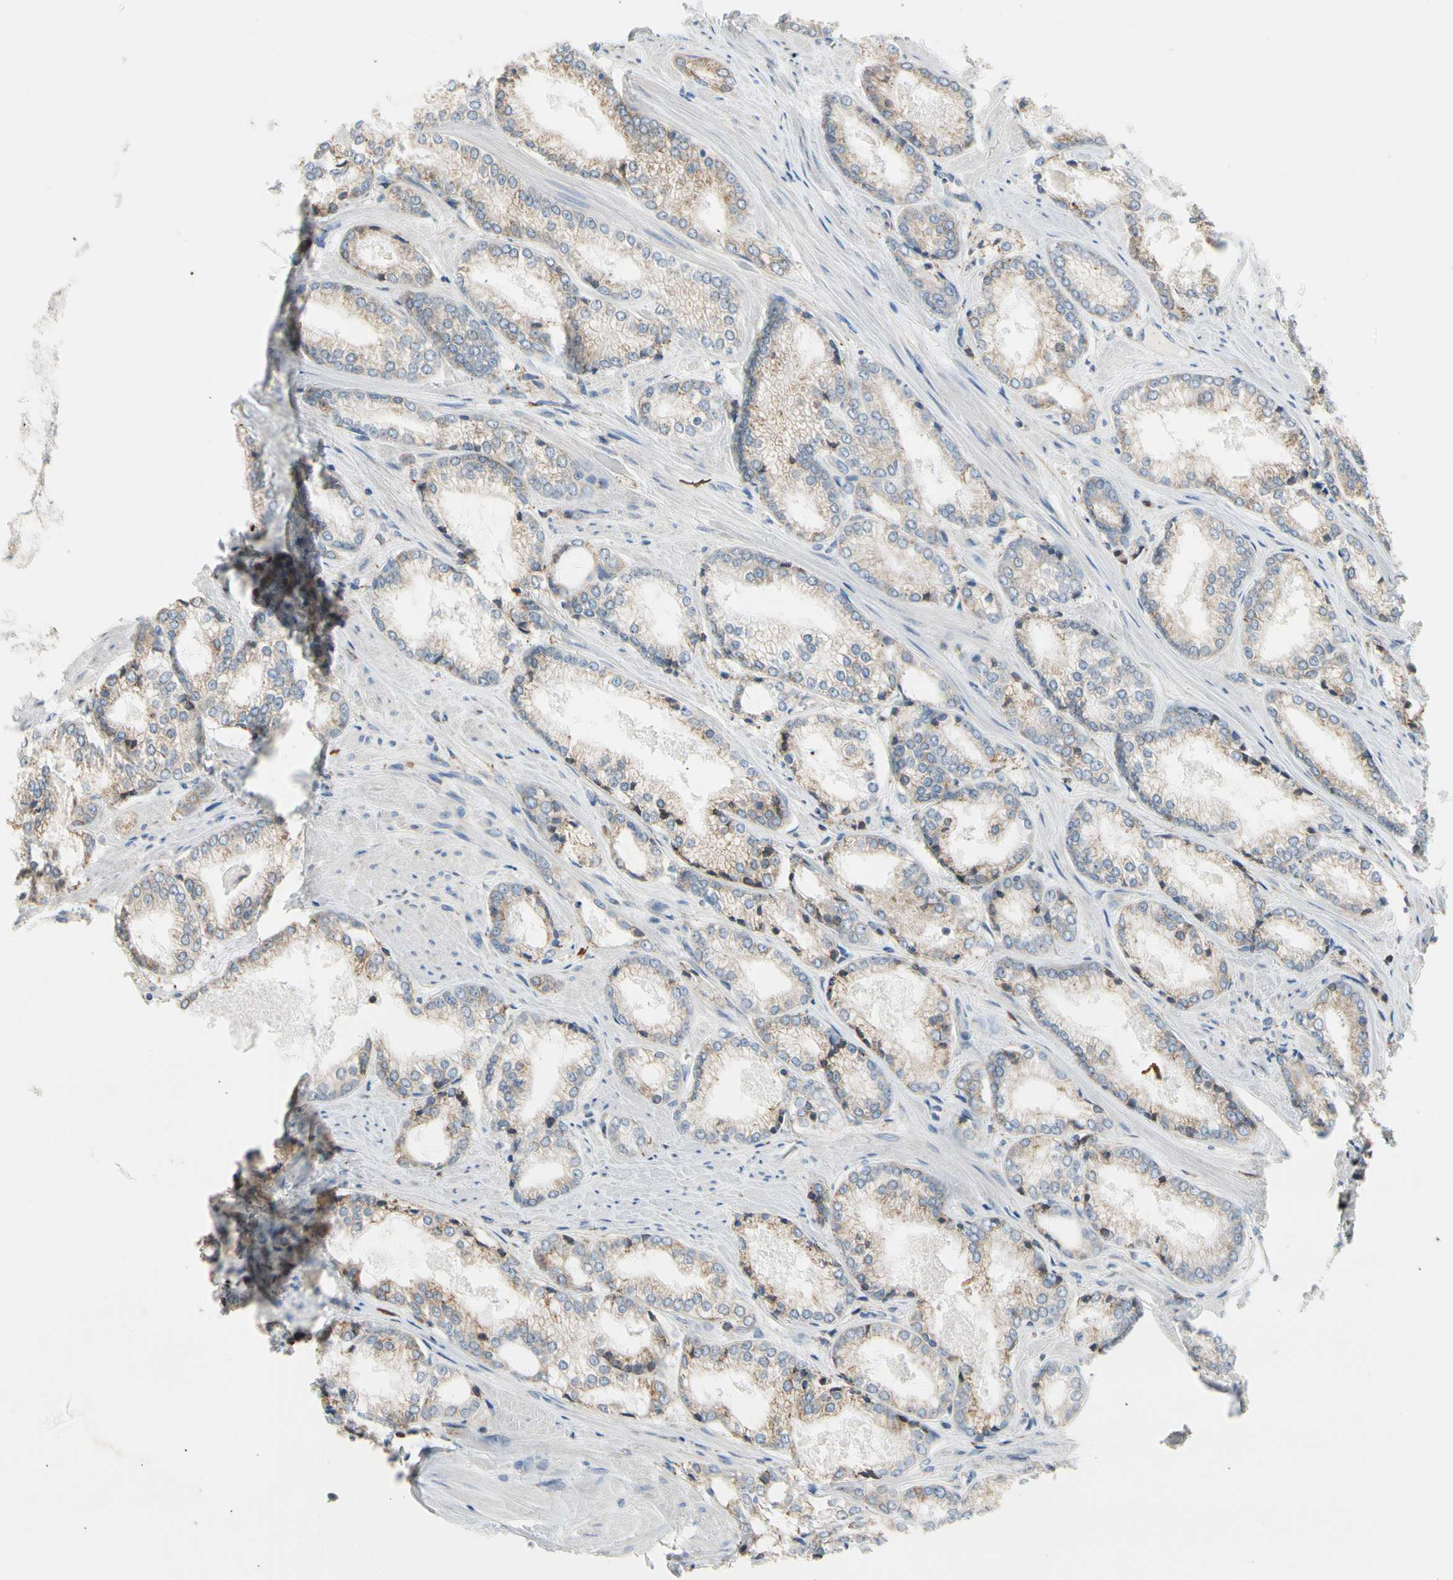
{"staining": {"intensity": "weak", "quantity": ">75%", "location": "cytoplasmic/membranous"}, "tissue": "prostate cancer", "cell_type": "Tumor cells", "image_type": "cancer", "snomed": [{"axis": "morphology", "description": "Adenocarcinoma, Low grade"}, {"axis": "topography", "description": "Prostate"}], "caption": "About >75% of tumor cells in human prostate cancer show weak cytoplasmic/membranous protein positivity as visualized by brown immunohistochemical staining.", "gene": "STXBP1", "patient": {"sex": "male", "age": 64}}